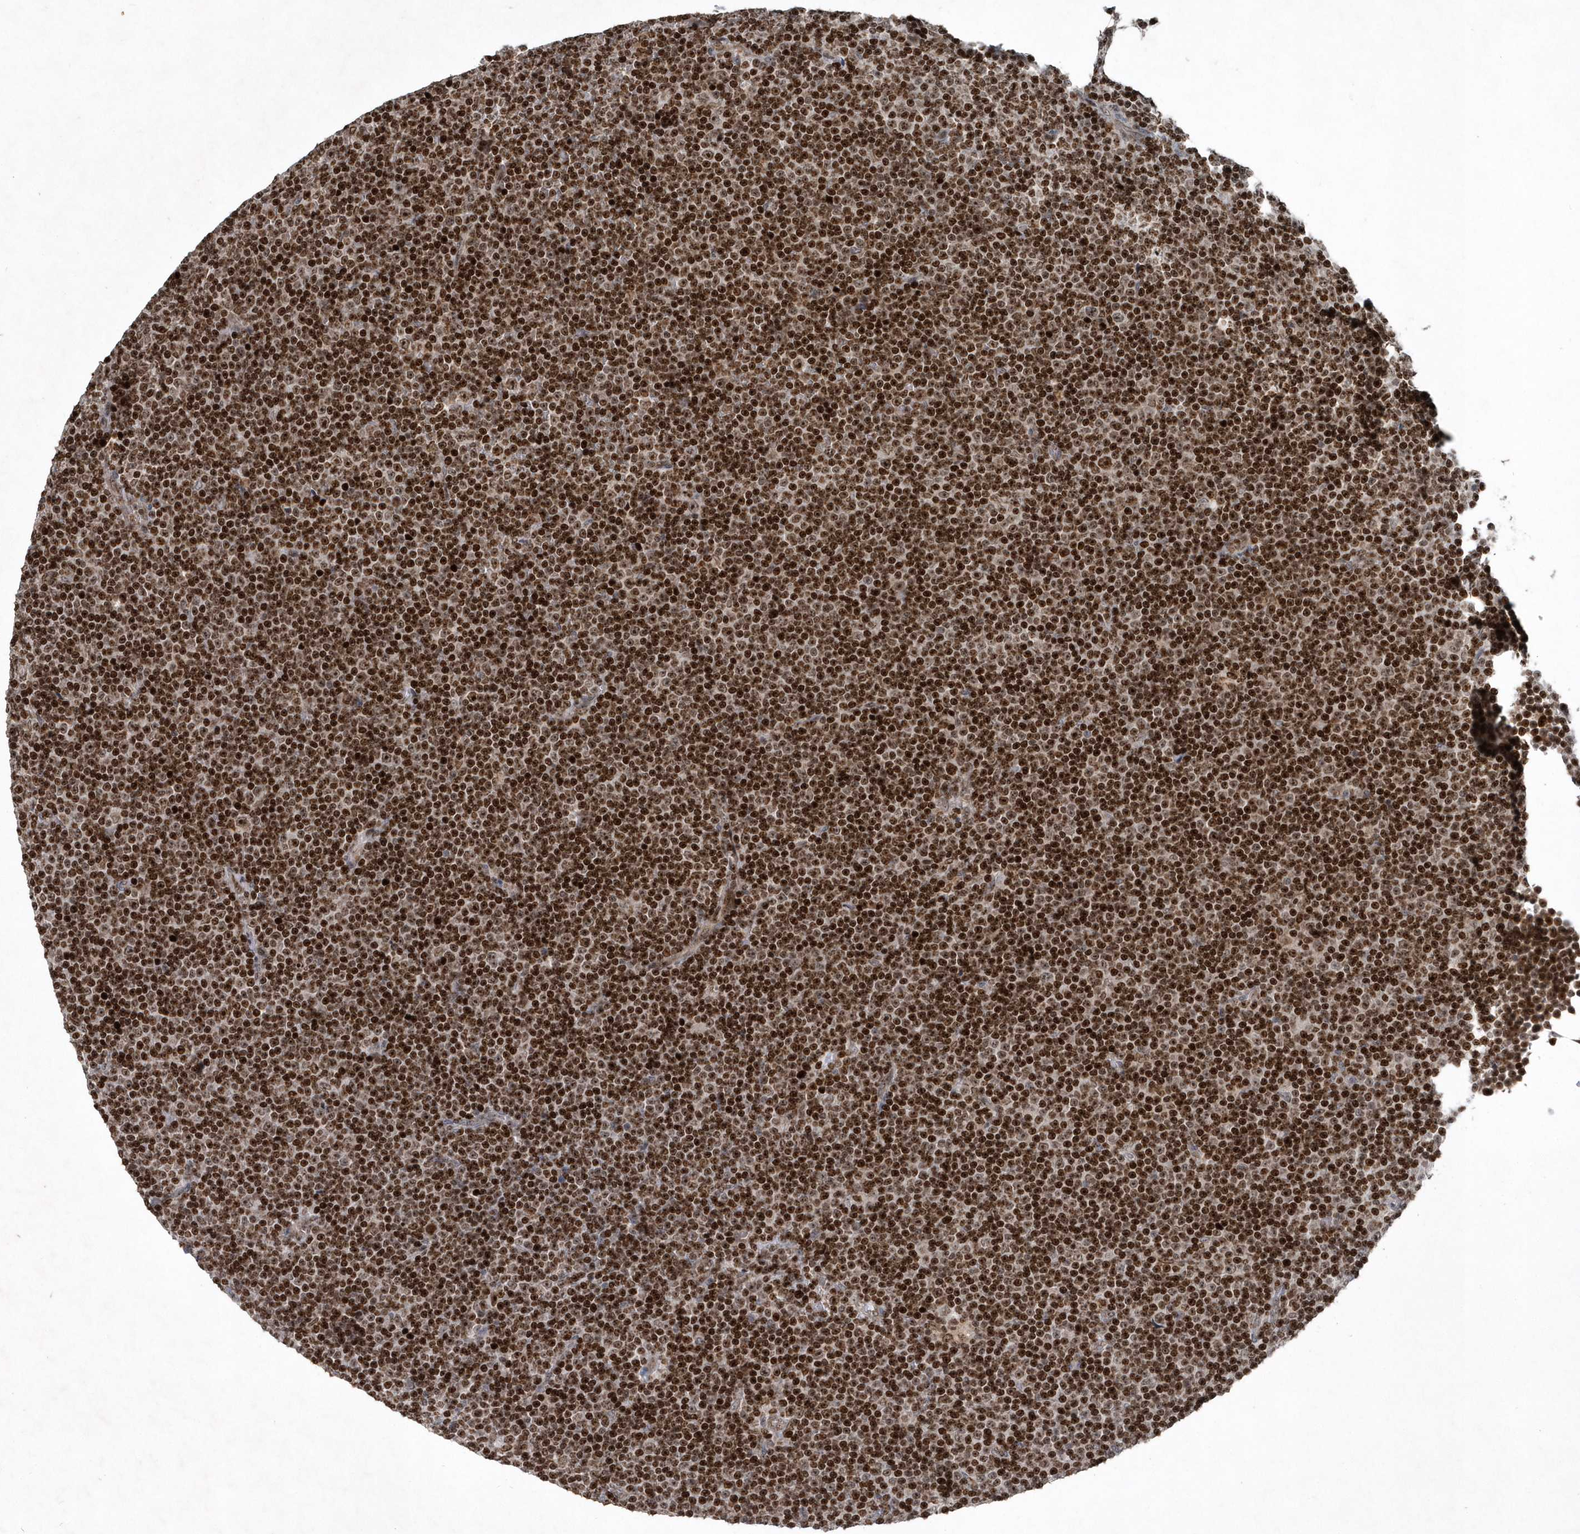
{"staining": {"intensity": "strong", "quantity": ">75%", "location": "nuclear"}, "tissue": "lymphoma", "cell_type": "Tumor cells", "image_type": "cancer", "snomed": [{"axis": "morphology", "description": "Malignant lymphoma, non-Hodgkin's type, Low grade"}, {"axis": "topography", "description": "Lymph node"}], "caption": "The immunohistochemical stain shows strong nuclear staining in tumor cells of lymphoma tissue.", "gene": "QTRT2", "patient": {"sex": "female", "age": 67}}